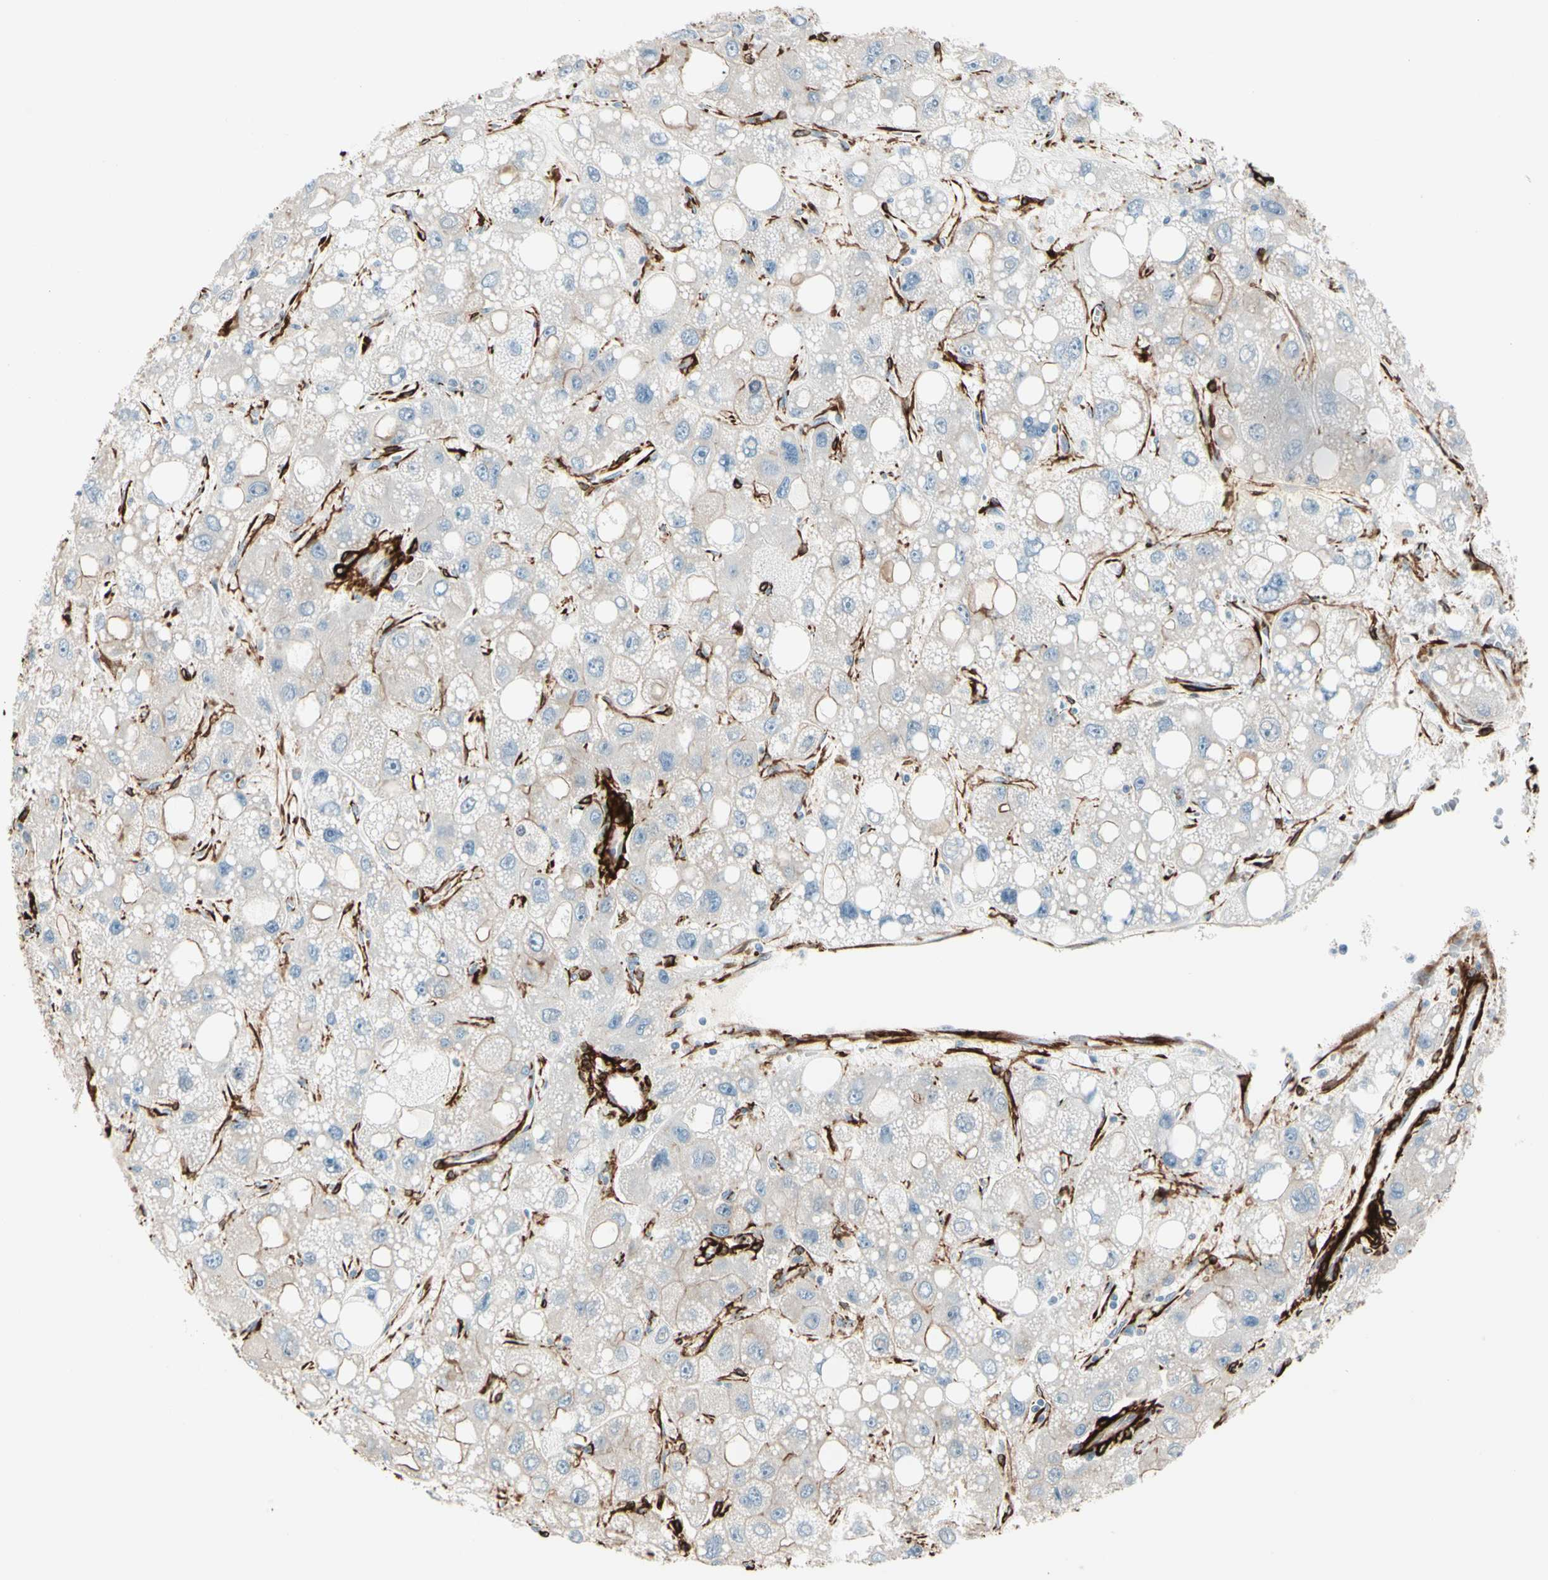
{"staining": {"intensity": "negative", "quantity": "none", "location": "none"}, "tissue": "liver cancer", "cell_type": "Tumor cells", "image_type": "cancer", "snomed": [{"axis": "morphology", "description": "Carcinoma, Hepatocellular, NOS"}, {"axis": "topography", "description": "Liver"}], "caption": "High power microscopy image of an immunohistochemistry (IHC) photomicrograph of hepatocellular carcinoma (liver), revealing no significant staining in tumor cells.", "gene": "CALD1", "patient": {"sex": "male", "age": 55}}